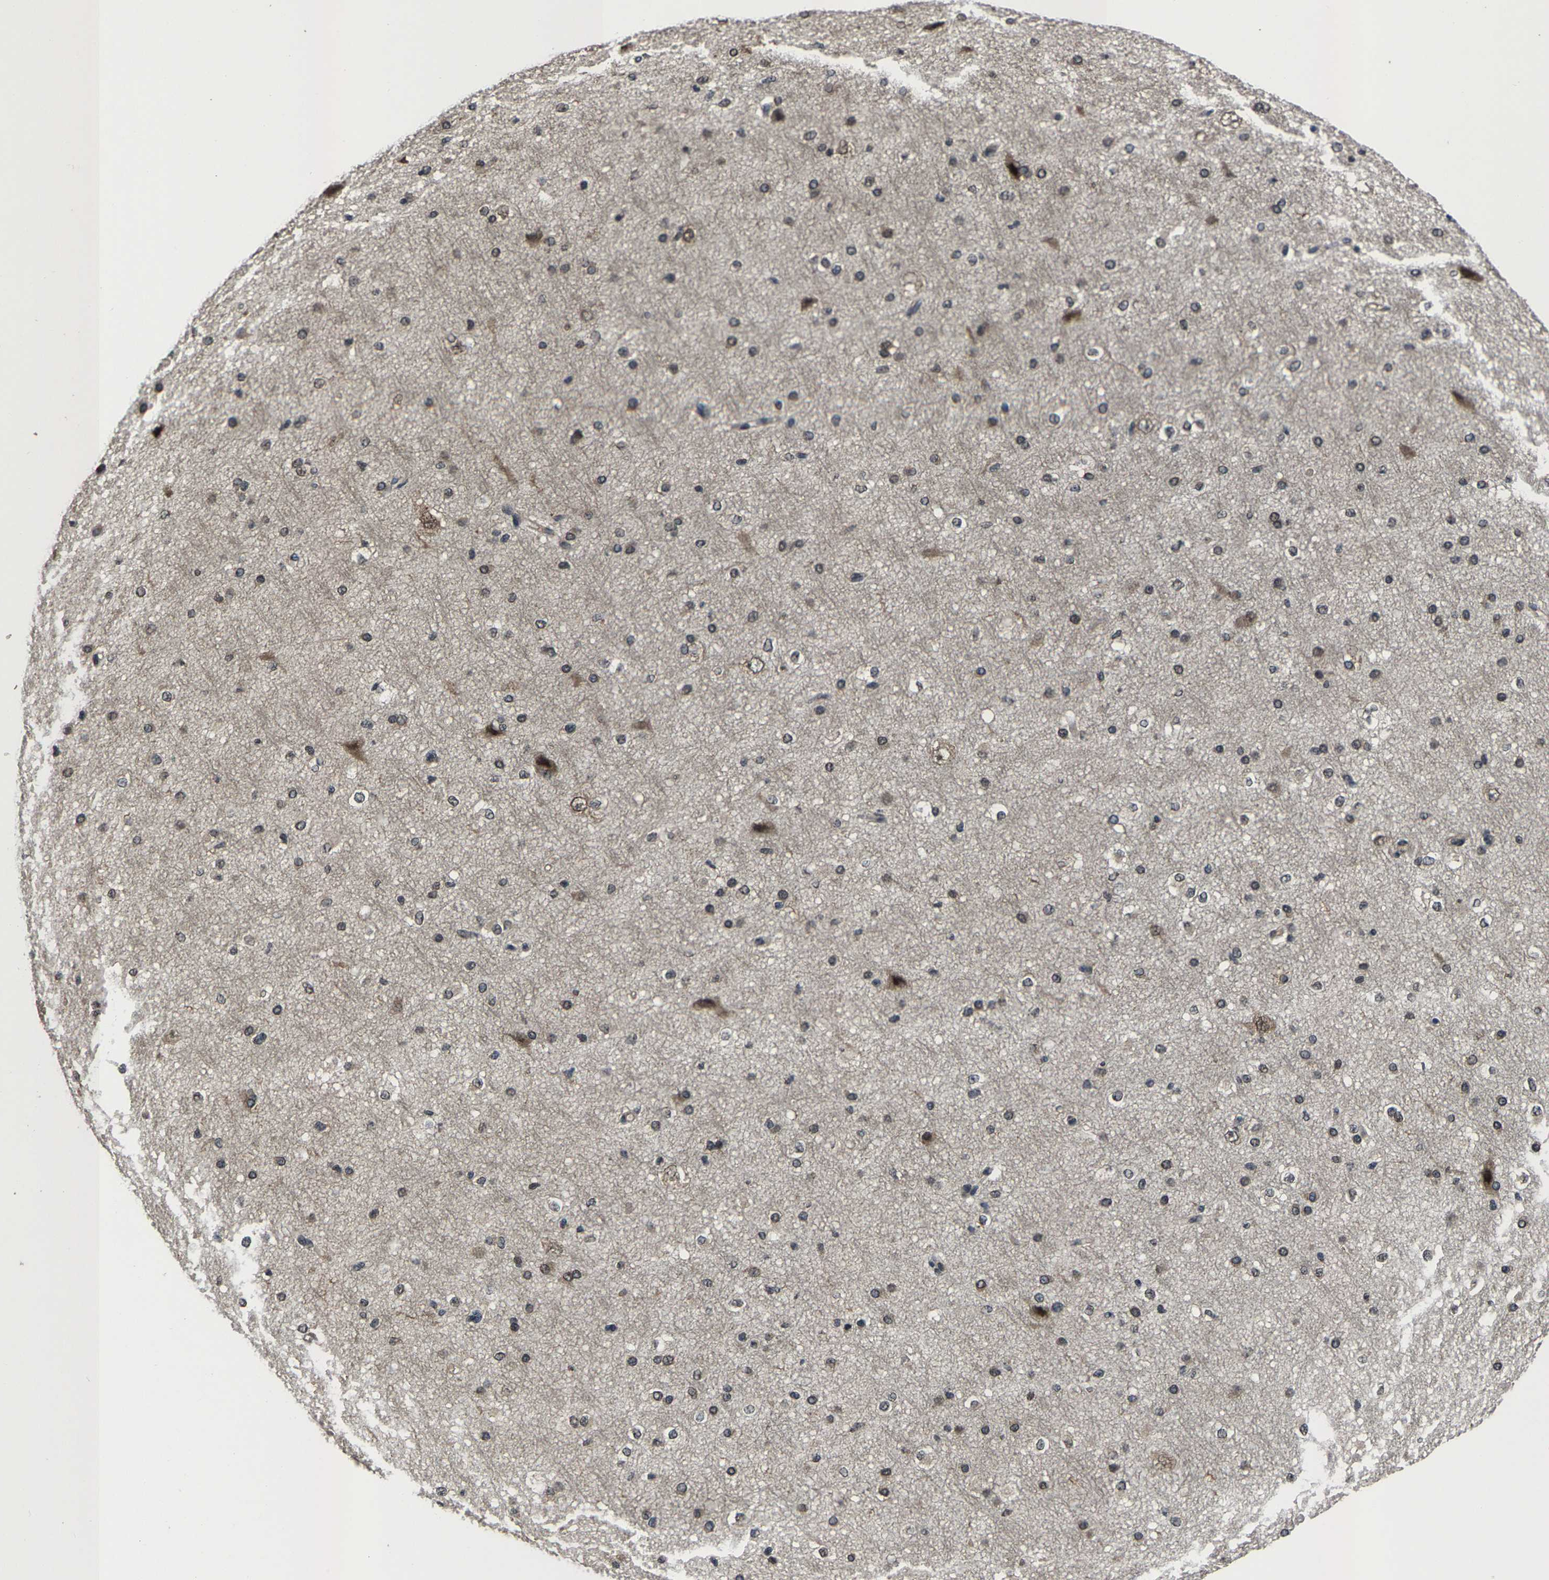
{"staining": {"intensity": "negative", "quantity": "none", "location": "none"}, "tissue": "cerebral cortex", "cell_type": "Endothelial cells", "image_type": "normal", "snomed": [{"axis": "morphology", "description": "Normal tissue, NOS"}, {"axis": "morphology", "description": "Developmental malformation"}, {"axis": "topography", "description": "Cerebral cortex"}], "caption": "This histopathology image is of normal cerebral cortex stained with immunohistochemistry (IHC) to label a protein in brown with the nuclei are counter-stained blue. There is no positivity in endothelial cells.", "gene": "HUWE1", "patient": {"sex": "female", "age": 30}}